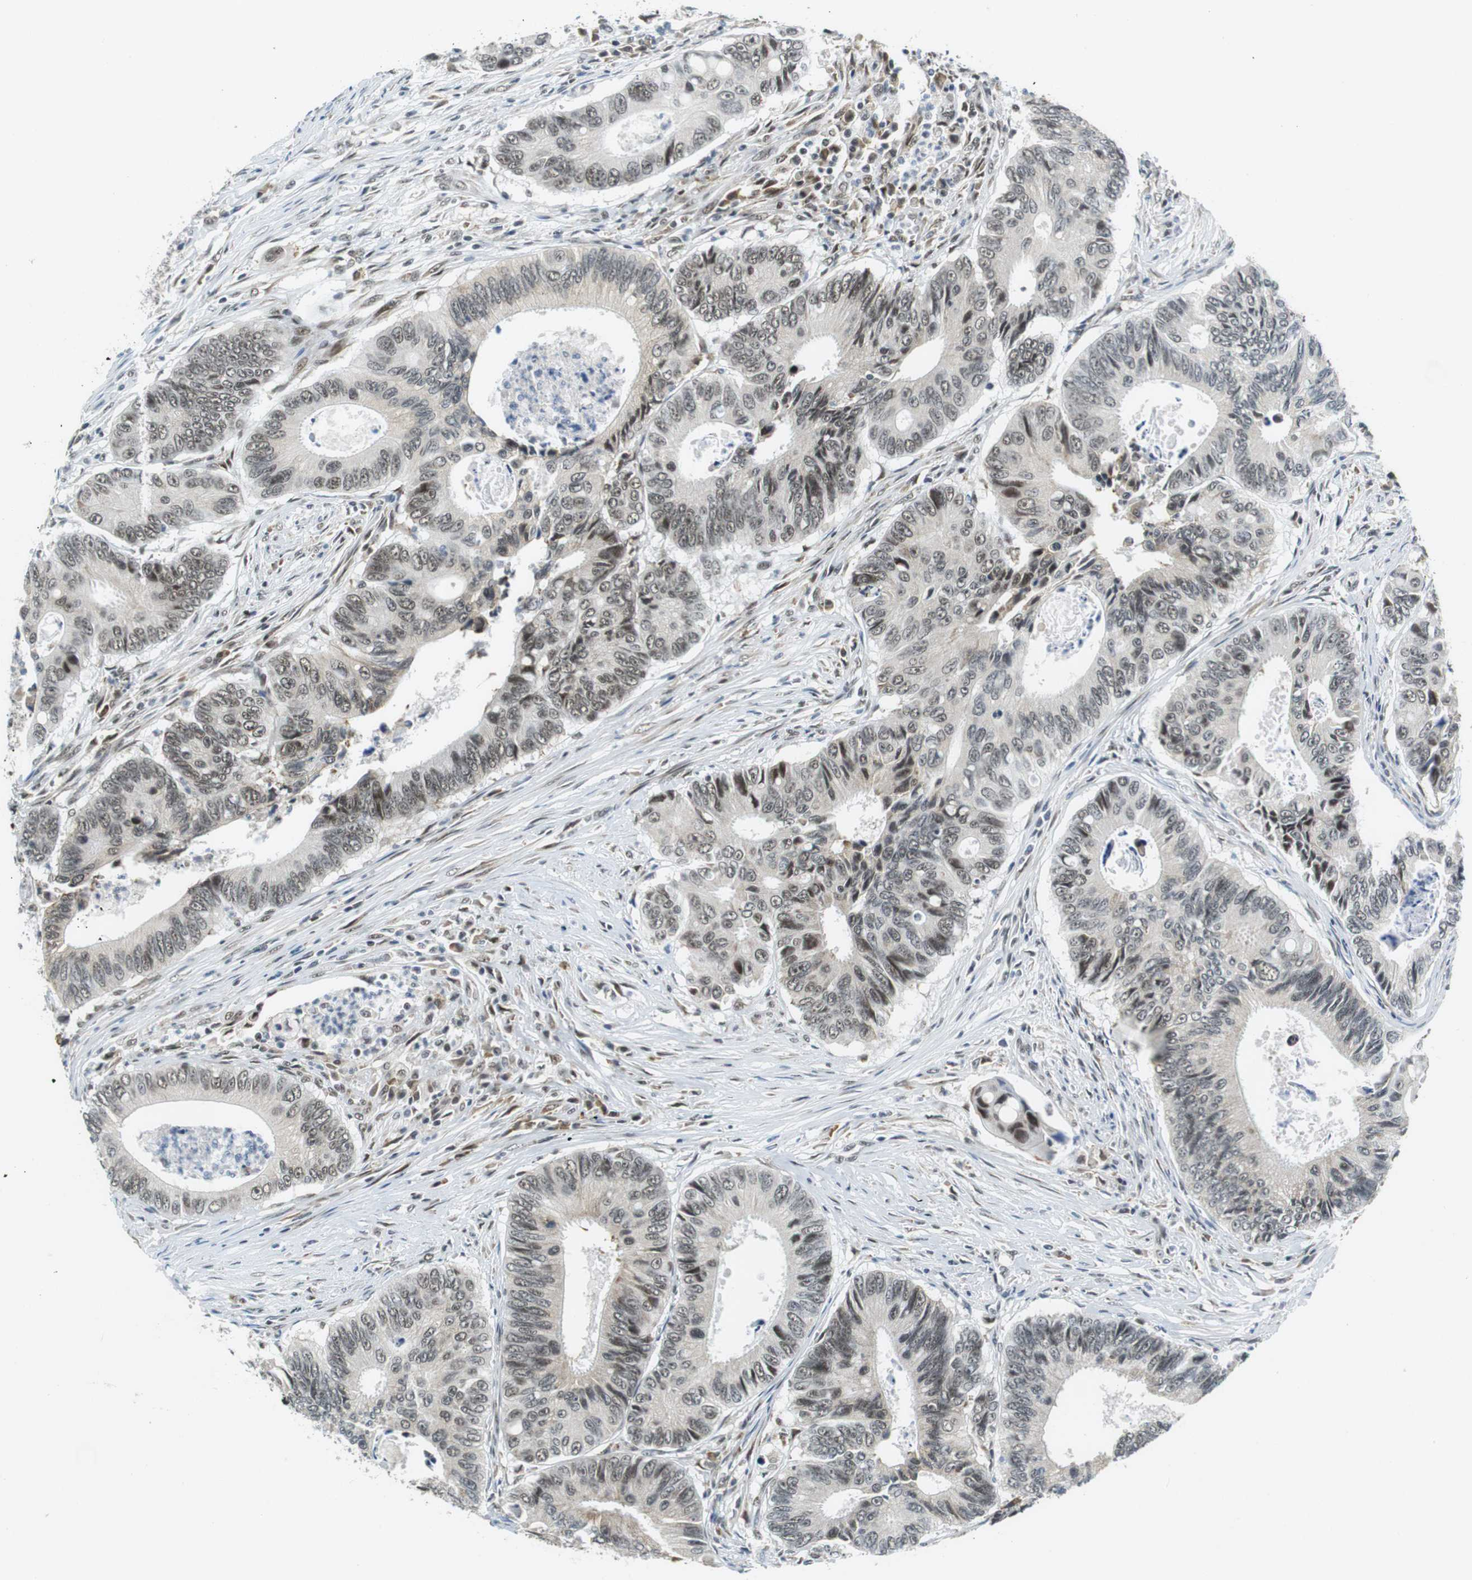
{"staining": {"intensity": "moderate", "quantity": ">75%", "location": "nuclear"}, "tissue": "colorectal cancer", "cell_type": "Tumor cells", "image_type": "cancer", "snomed": [{"axis": "morphology", "description": "Inflammation, NOS"}, {"axis": "morphology", "description": "Adenocarcinoma, NOS"}, {"axis": "topography", "description": "Colon"}], "caption": "Tumor cells demonstrate medium levels of moderate nuclear positivity in about >75% of cells in human colorectal cancer.", "gene": "RNF38", "patient": {"sex": "male", "age": 72}}